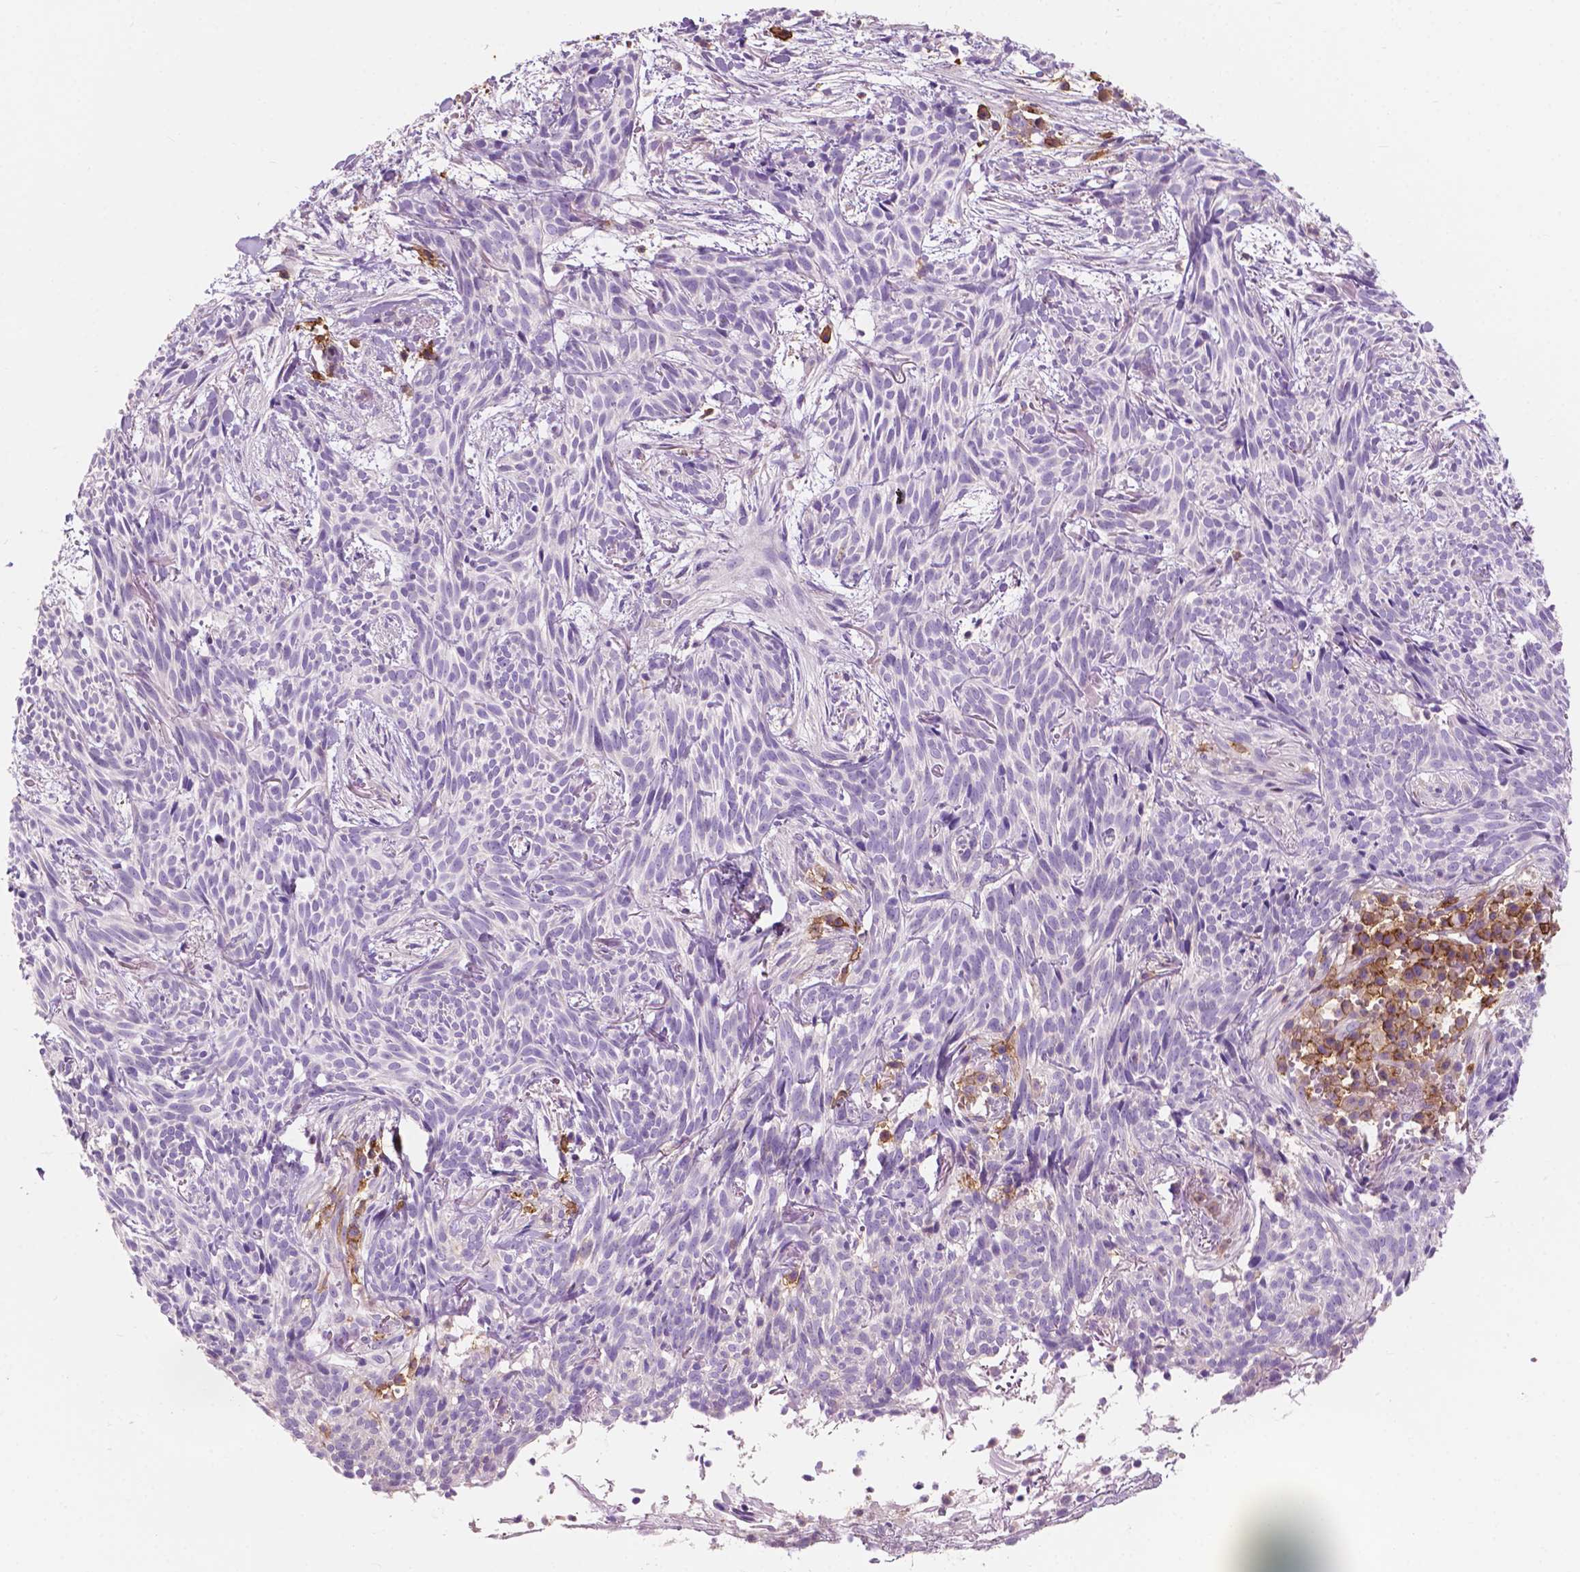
{"staining": {"intensity": "negative", "quantity": "none", "location": "none"}, "tissue": "skin cancer", "cell_type": "Tumor cells", "image_type": "cancer", "snomed": [{"axis": "morphology", "description": "Basal cell carcinoma"}, {"axis": "topography", "description": "Skin"}], "caption": "This is a image of immunohistochemistry staining of skin cancer (basal cell carcinoma), which shows no positivity in tumor cells.", "gene": "SEMA4A", "patient": {"sex": "male", "age": 71}}